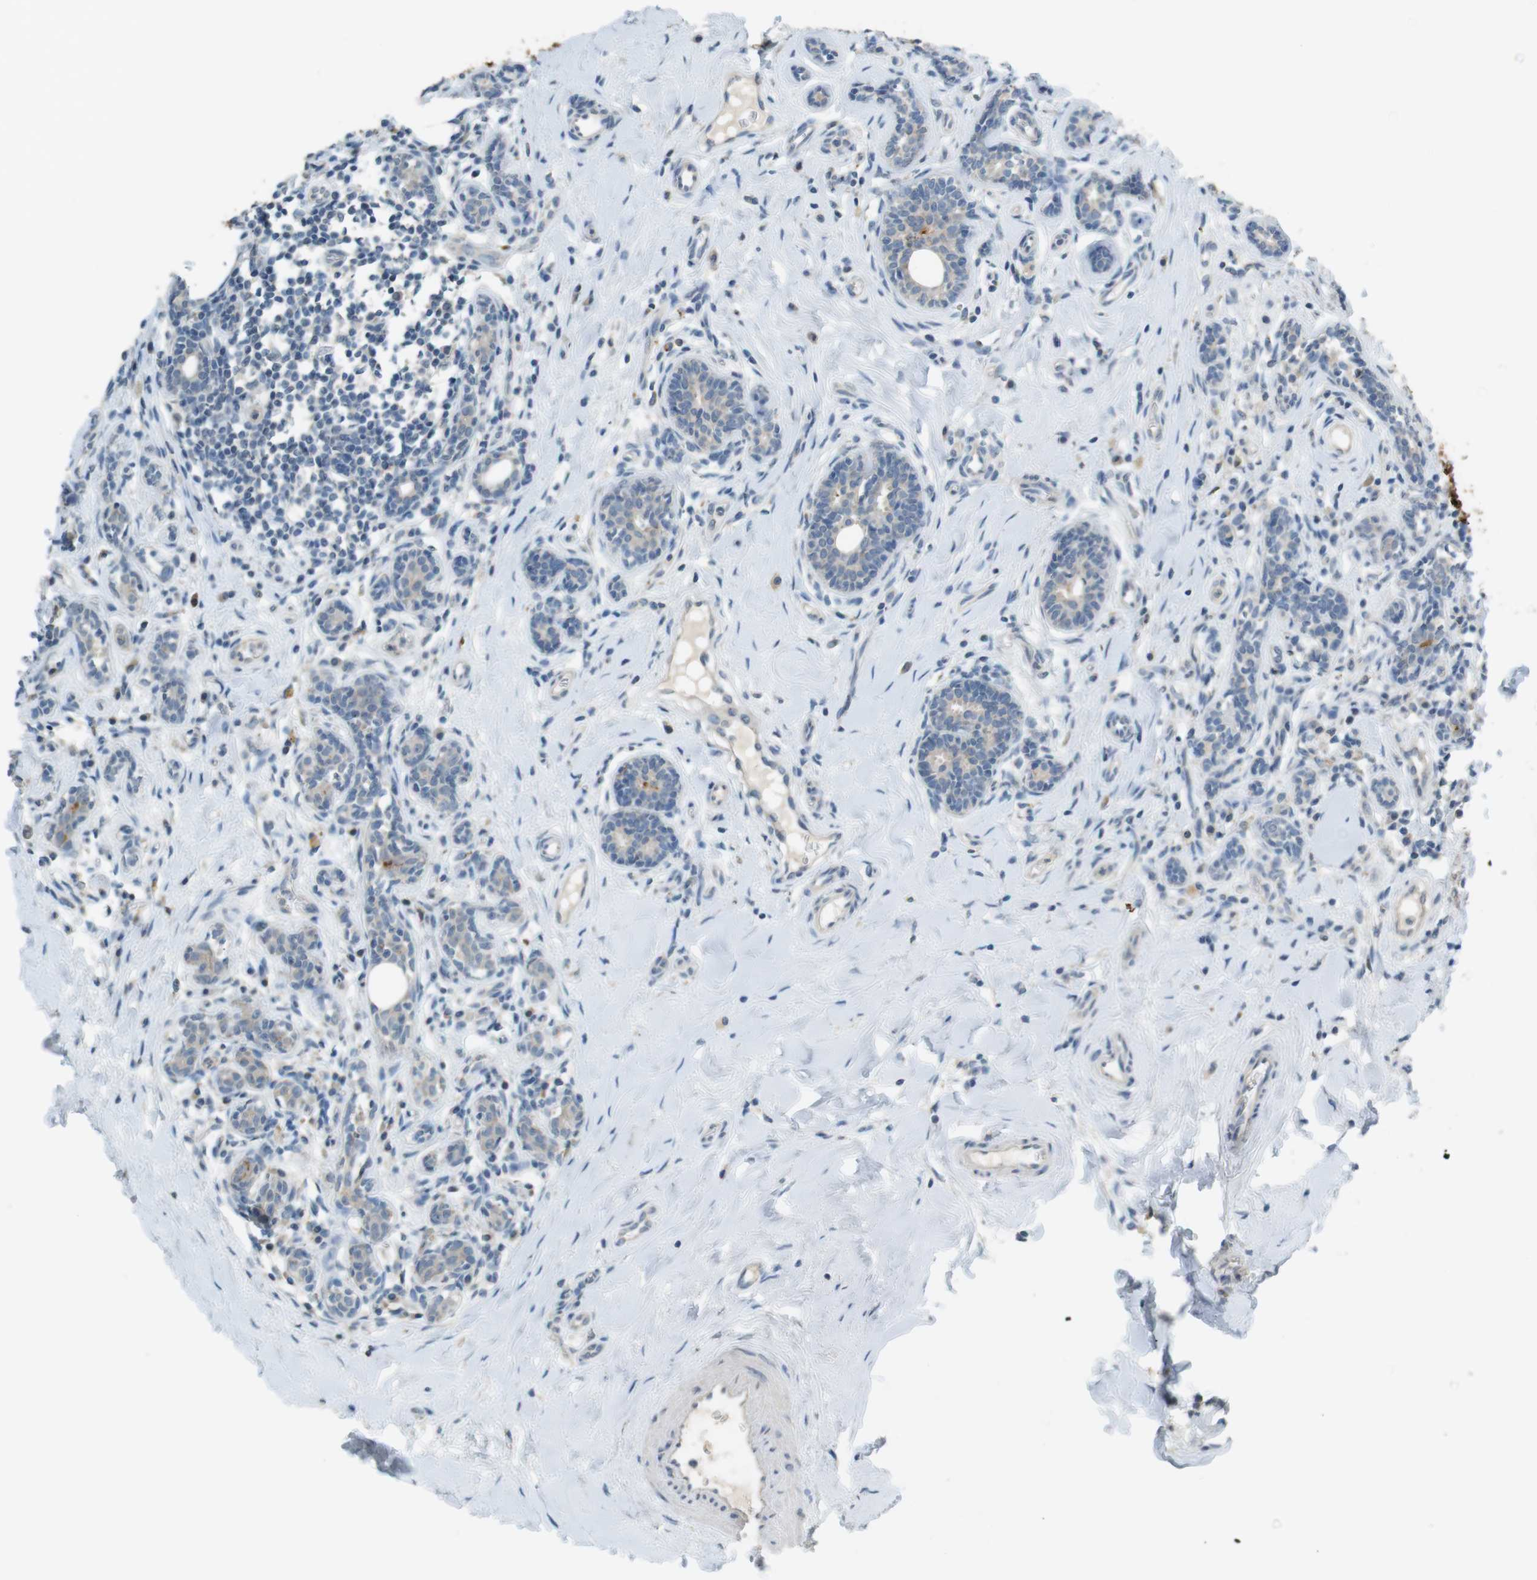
{"staining": {"intensity": "weak", "quantity": ">75%", "location": "cytoplasmic/membranous"}, "tissue": "breast cancer", "cell_type": "Tumor cells", "image_type": "cancer", "snomed": [{"axis": "morphology", "description": "Normal tissue, NOS"}, {"axis": "morphology", "description": "Duct carcinoma"}, {"axis": "topography", "description": "Breast"}], "caption": "Immunohistochemical staining of infiltrating ductal carcinoma (breast) demonstrates weak cytoplasmic/membranous protein expression in approximately >75% of tumor cells. (Brightfield microscopy of DAB IHC at high magnification).", "gene": "MUC5B", "patient": {"sex": "female", "age": 40}}